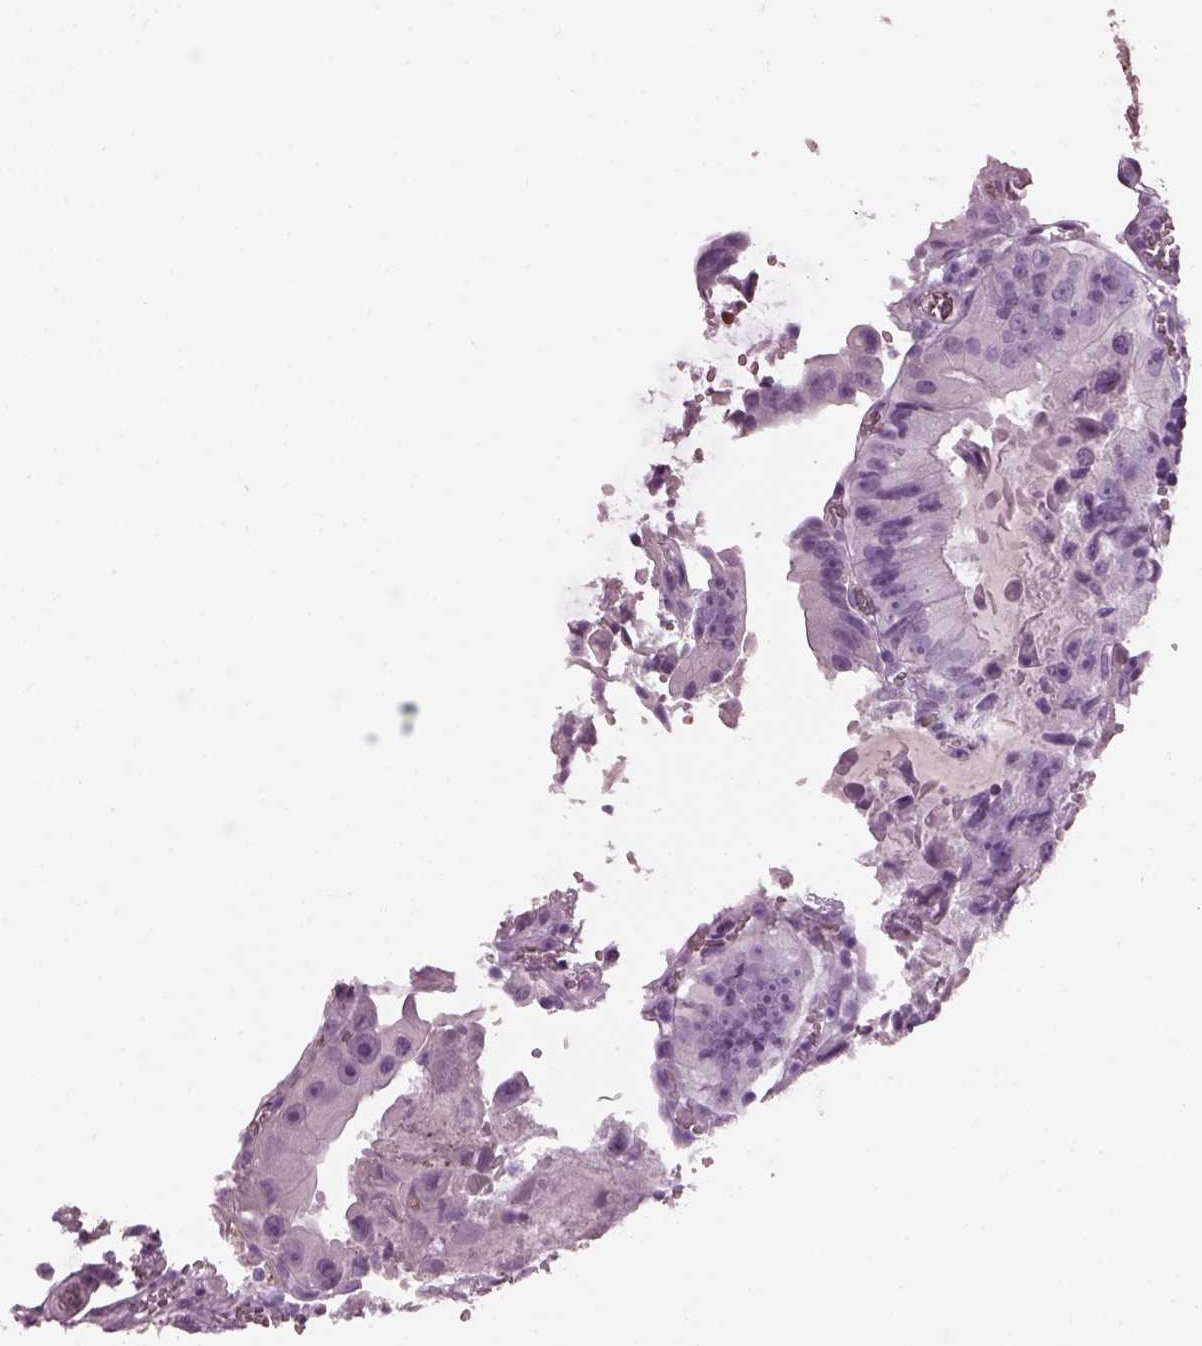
{"staining": {"intensity": "negative", "quantity": "none", "location": "none"}, "tissue": "colorectal cancer", "cell_type": "Tumor cells", "image_type": "cancer", "snomed": [{"axis": "morphology", "description": "Adenocarcinoma, NOS"}, {"axis": "topography", "description": "Colon"}], "caption": "There is no significant positivity in tumor cells of colorectal adenocarcinoma. The staining is performed using DAB brown chromogen with nuclei counter-stained in using hematoxylin.", "gene": "KRTAP3-2", "patient": {"sex": "female", "age": 86}}